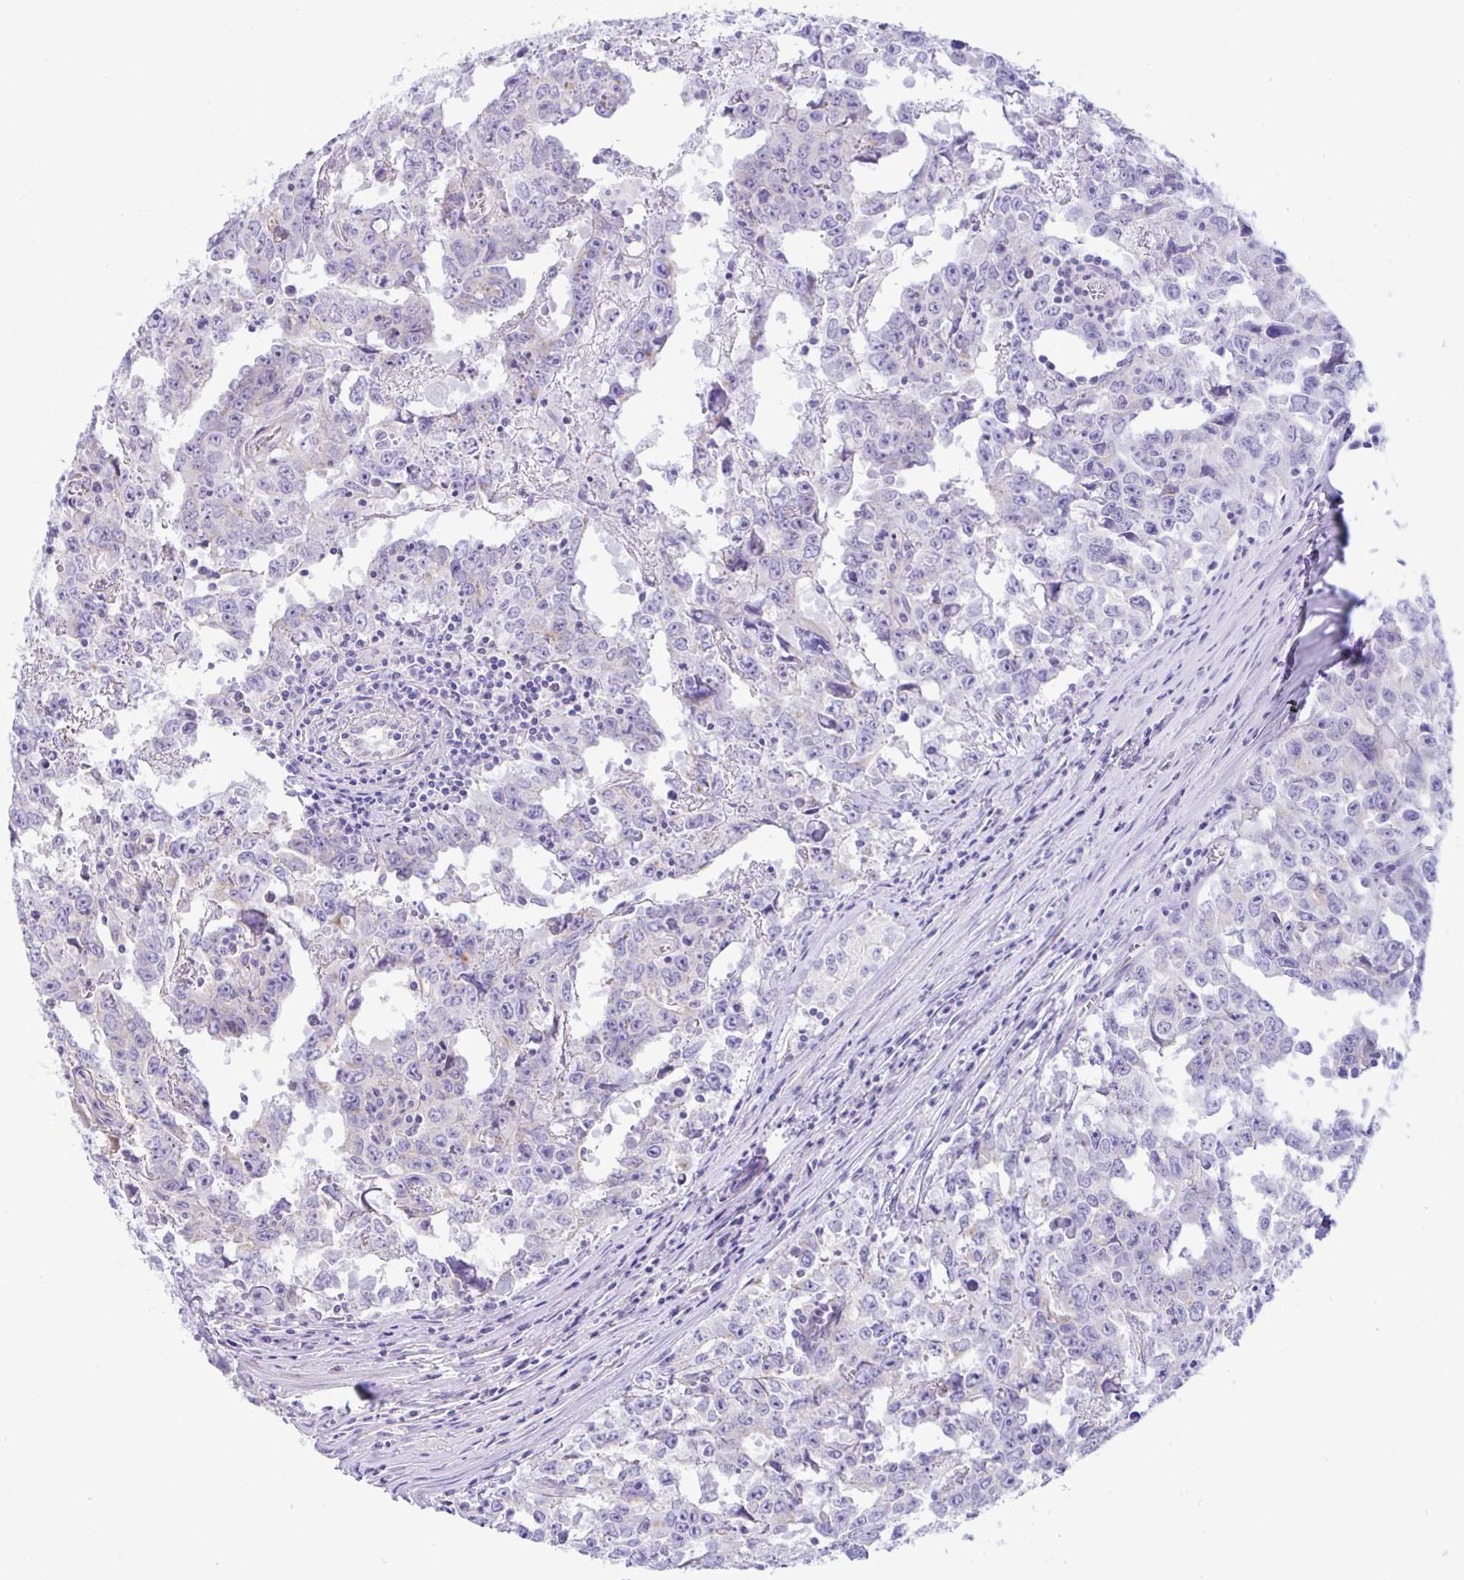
{"staining": {"intensity": "weak", "quantity": "<25%", "location": "cytoplasmic/membranous"}, "tissue": "testis cancer", "cell_type": "Tumor cells", "image_type": "cancer", "snomed": [{"axis": "morphology", "description": "Carcinoma, Embryonal, NOS"}, {"axis": "topography", "description": "Testis"}], "caption": "Testis cancer (embryonal carcinoma) was stained to show a protein in brown. There is no significant positivity in tumor cells. The staining was performed using DAB to visualize the protein expression in brown, while the nuclei were stained in blue with hematoxylin (Magnification: 20x).", "gene": "FAM177A1", "patient": {"sex": "male", "age": 22}}